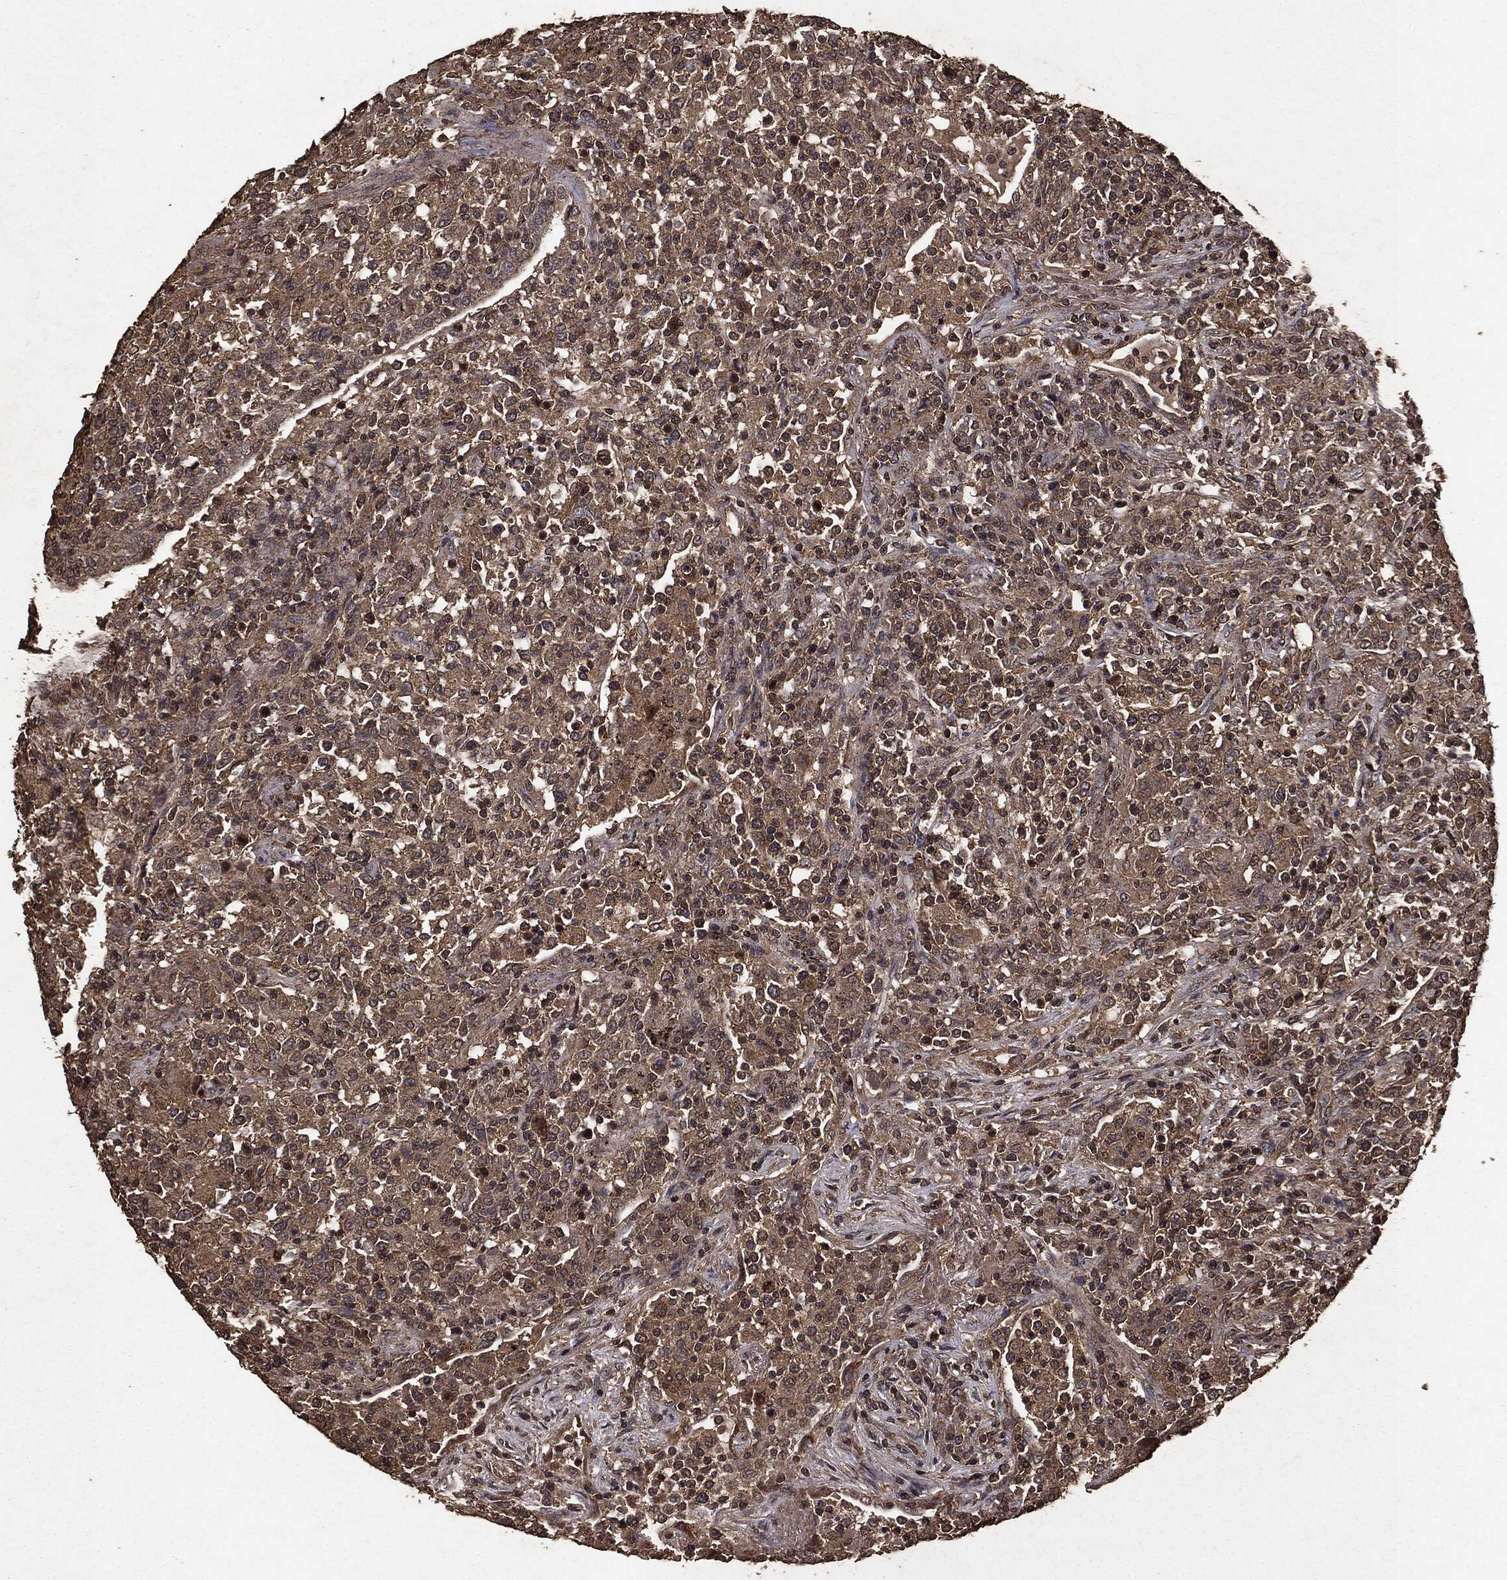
{"staining": {"intensity": "moderate", "quantity": "25%-75%", "location": "cytoplasmic/membranous"}, "tissue": "lymphoma", "cell_type": "Tumor cells", "image_type": "cancer", "snomed": [{"axis": "morphology", "description": "Malignant lymphoma, non-Hodgkin's type, High grade"}, {"axis": "topography", "description": "Lung"}], "caption": "High-grade malignant lymphoma, non-Hodgkin's type stained with DAB (3,3'-diaminobenzidine) immunohistochemistry demonstrates medium levels of moderate cytoplasmic/membranous staining in approximately 25%-75% of tumor cells.", "gene": "NME1", "patient": {"sex": "male", "age": 79}}